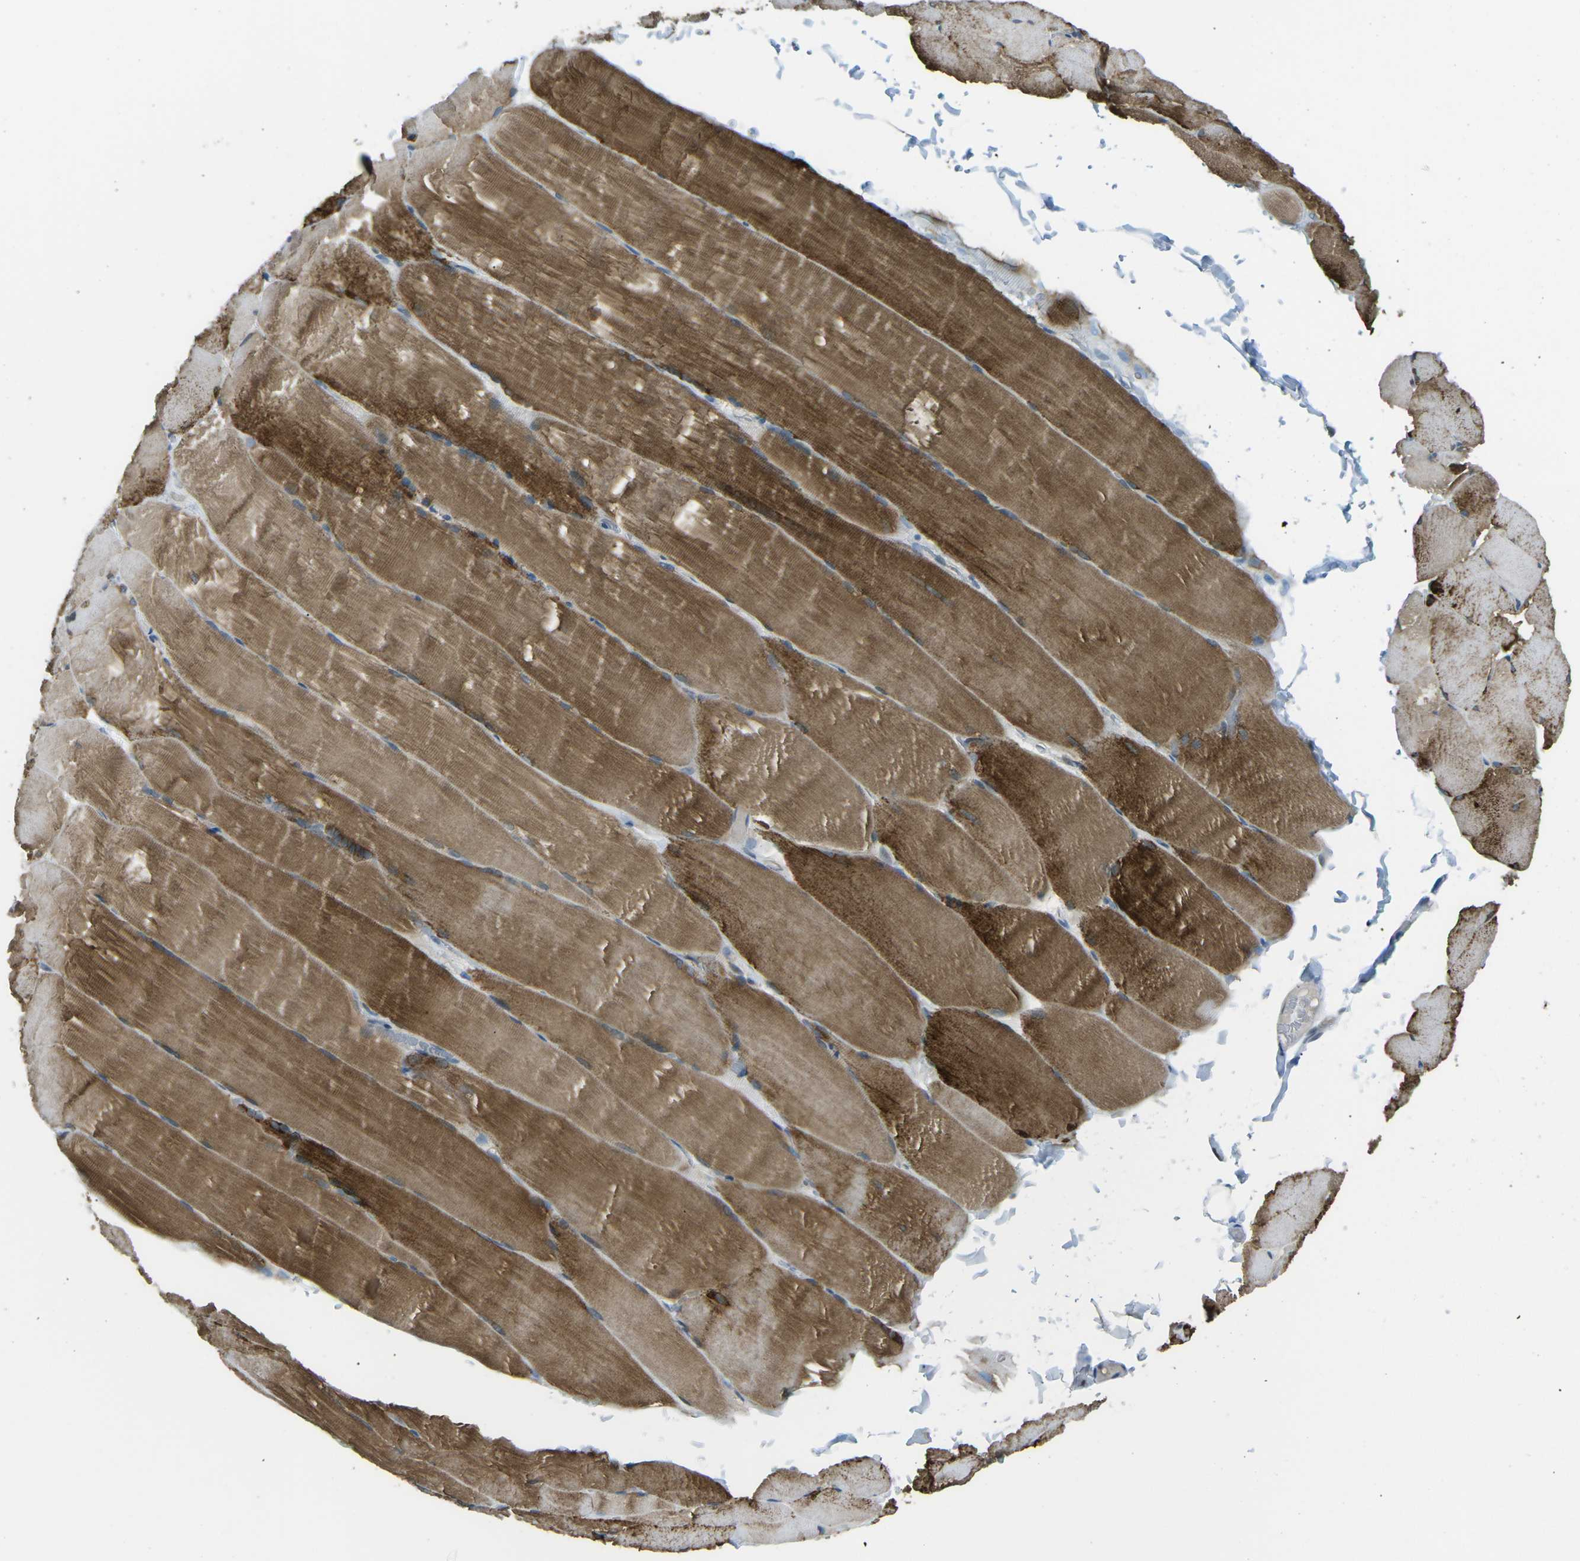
{"staining": {"intensity": "strong", "quantity": "25%-75%", "location": "cytoplasmic/membranous"}, "tissue": "skeletal muscle", "cell_type": "Myocytes", "image_type": "normal", "snomed": [{"axis": "morphology", "description": "Normal tissue, NOS"}, {"axis": "topography", "description": "Skin"}, {"axis": "topography", "description": "Skeletal muscle"}], "caption": "Skeletal muscle stained for a protein (brown) shows strong cytoplasmic/membranous positive positivity in about 25%-75% of myocytes.", "gene": "PIEZO2", "patient": {"sex": "male", "age": 83}}